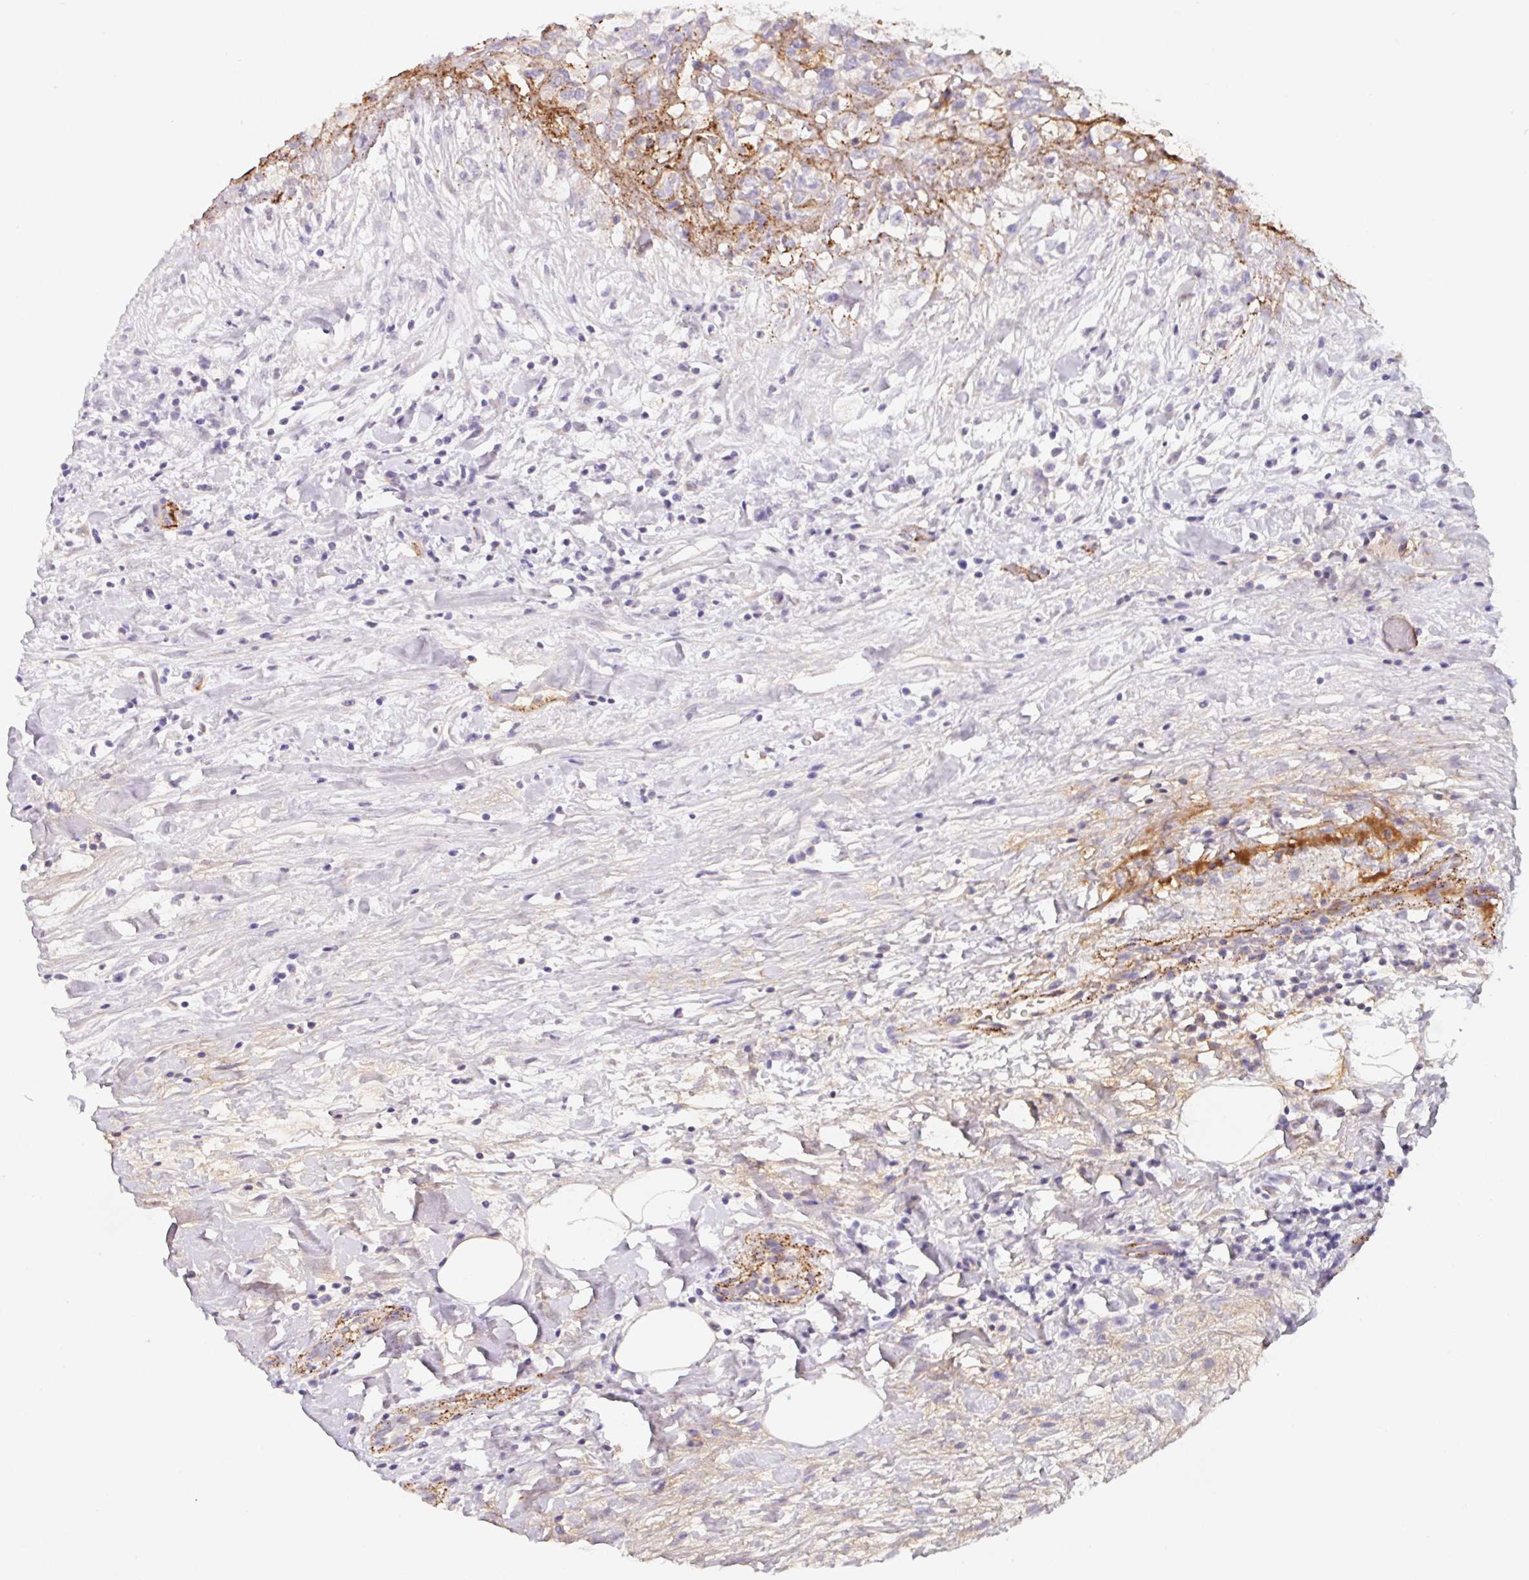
{"staining": {"intensity": "negative", "quantity": "none", "location": "none"}, "tissue": "renal cancer", "cell_type": "Tumor cells", "image_type": "cancer", "snomed": [{"axis": "morphology", "description": "Adenocarcinoma, NOS"}, {"axis": "topography", "description": "Kidney"}], "caption": "There is no significant positivity in tumor cells of renal cancer (adenocarcinoma).", "gene": "LPA", "patient": {"sex": "male", "age": 59}}